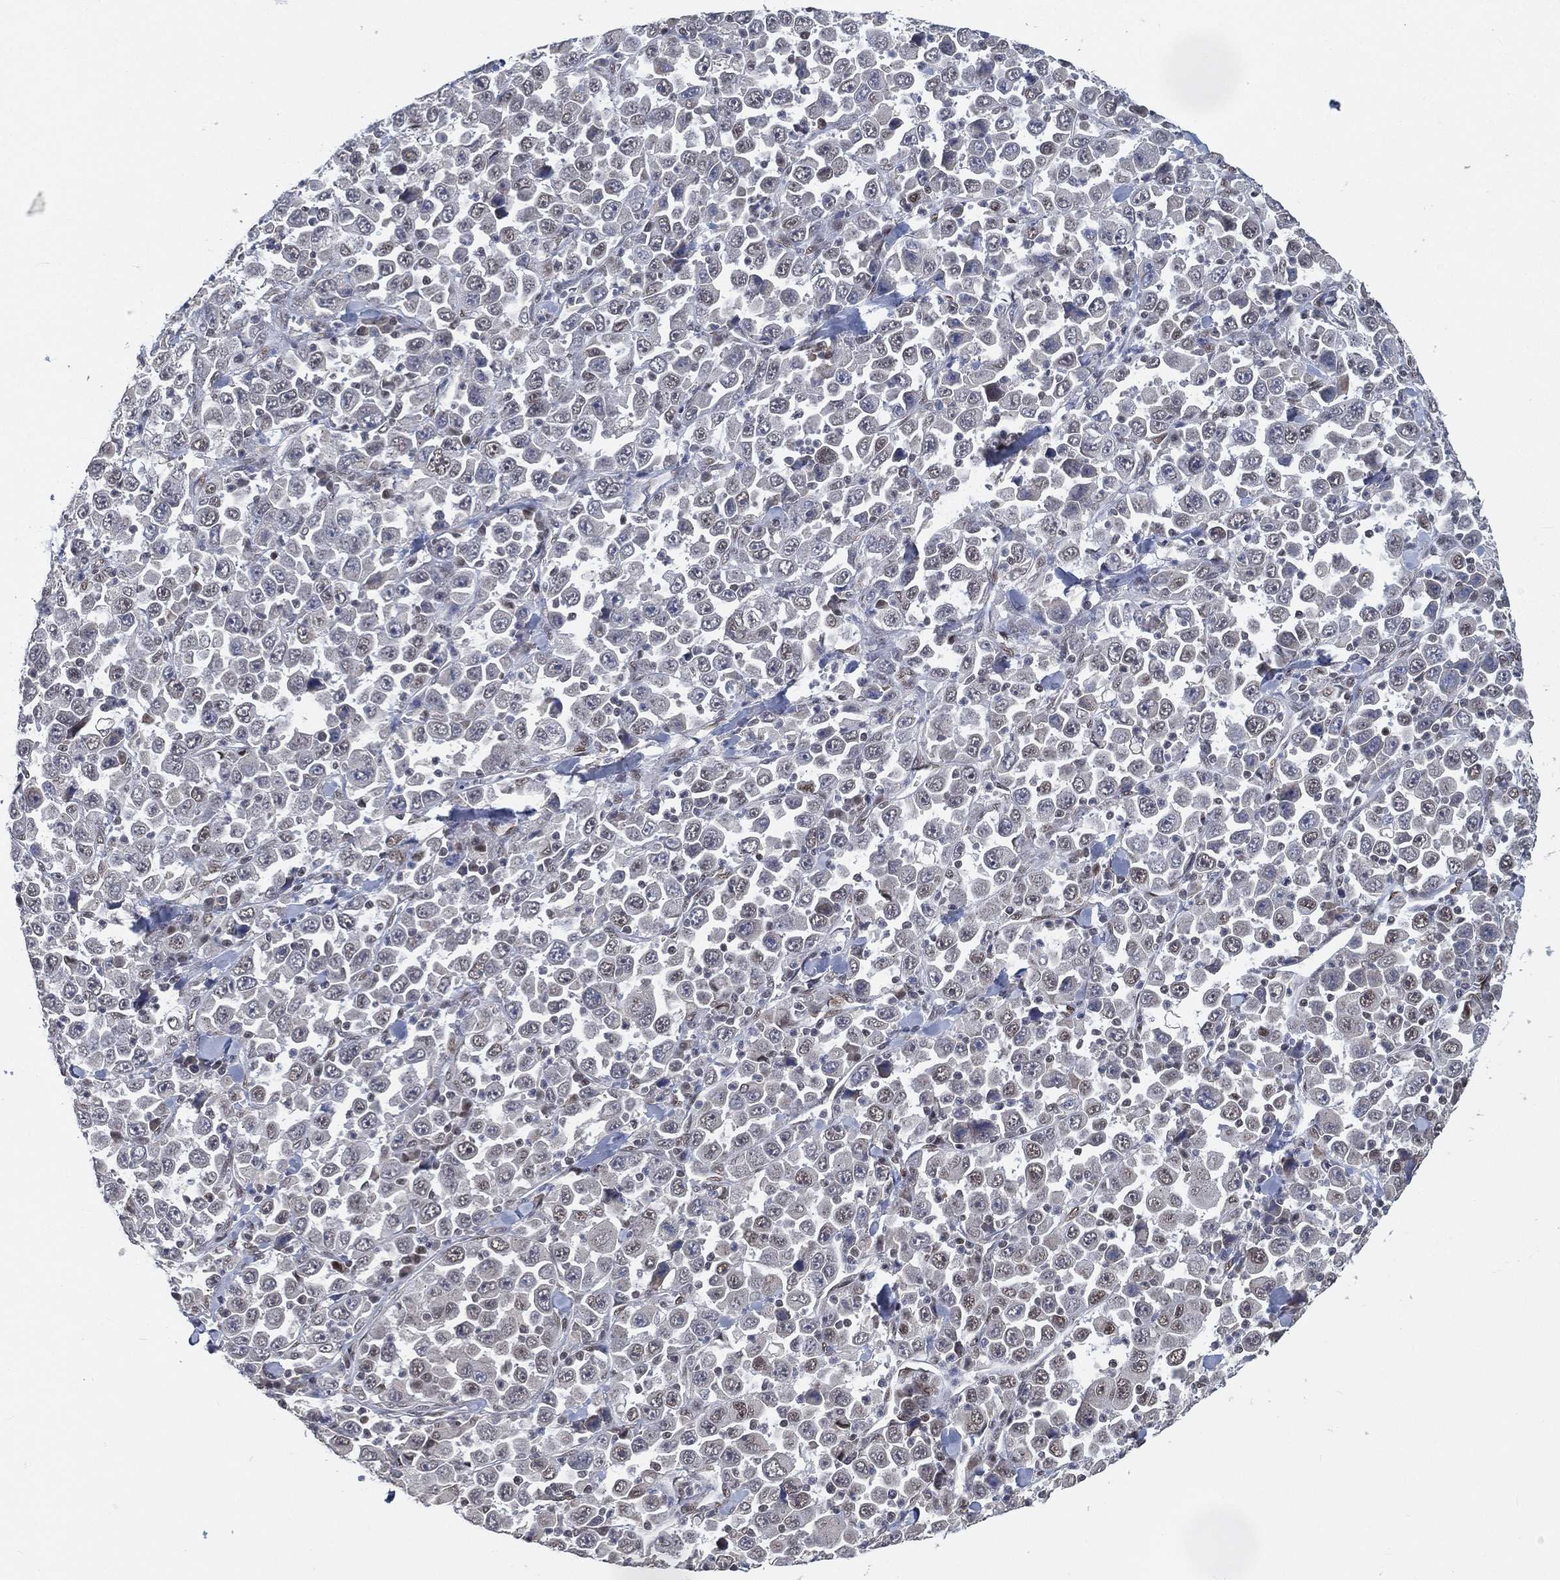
{"staining": {"intensity": "negative", "quantity": "none", "location": "none"}, "tissue": "stomach cancer", "cell_type": "Tumor cells", "image_type": "cancer", "snomed": [{"axis": "morphology", "description": "Normal tissue, NOS"}, {"axis": "morphology", "description": "Adenocarcinoma, NOS"}, {"axis": "topography", "description": "Stomach, upper"}, {"axis": "topography", "description": "Stomach"}], "caption": "Stomach cancer (adenocarcinoma) stained for a protein using IHC exhibits no expression tumor cells.", "gene": "YLPM1", "patient": {"sex": "male", "age": 59}}